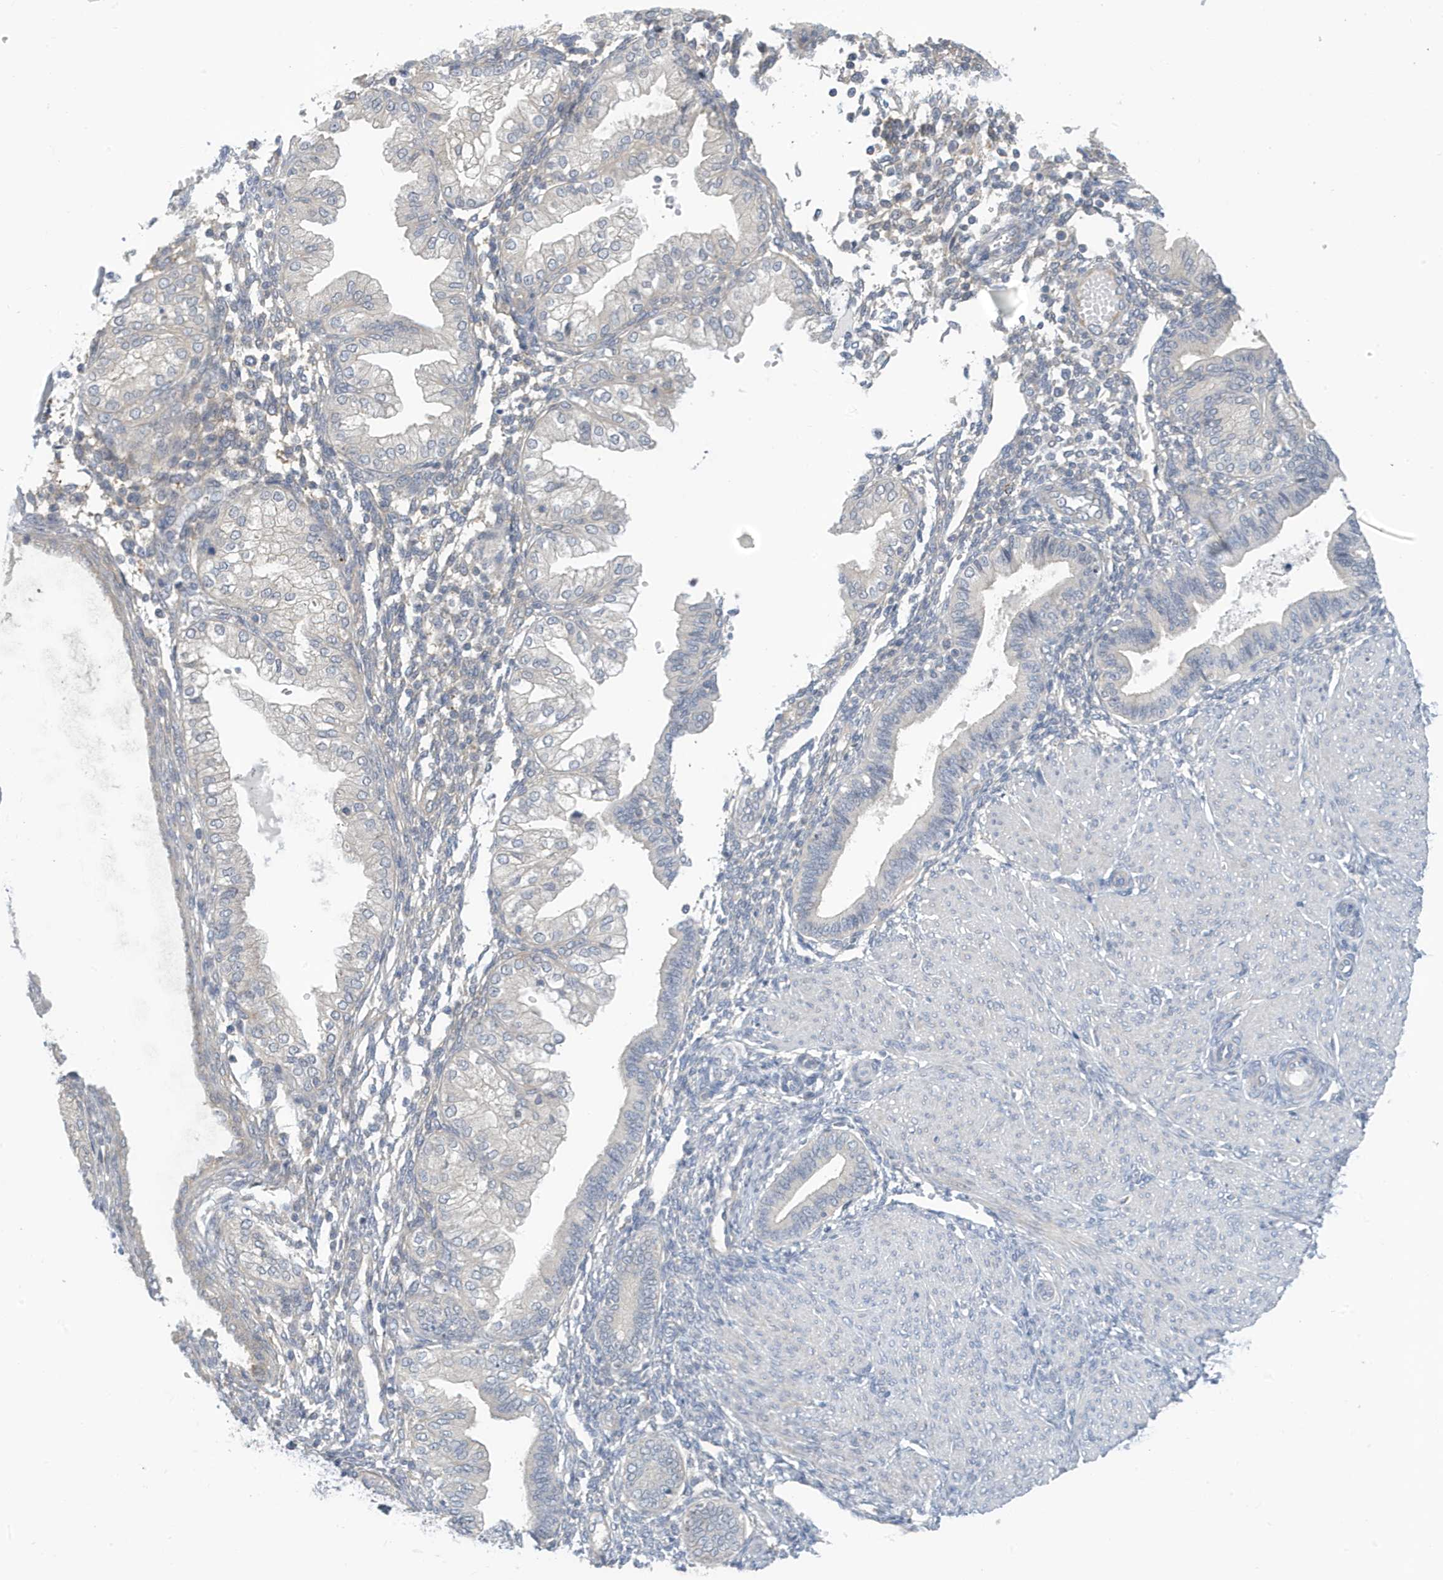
{"staining": {"intensity": "negative", "quantity": "none", "location": "none"}, "tissue": "endometrium", "cell_type": "Cells in endometrial stroma", "image_type": "normal", "snomed": [{"axis": "morphology", "description": "Normal tissue, NOS"}, {"axis": "topography", "description": "Endometrium"}], "caption": "The photomicrograph demonstrates no staining of cells in endometrial stroma in normal endometrium.", "gene": "VTA1", "patient": {"sex": "female", "age": 53}}